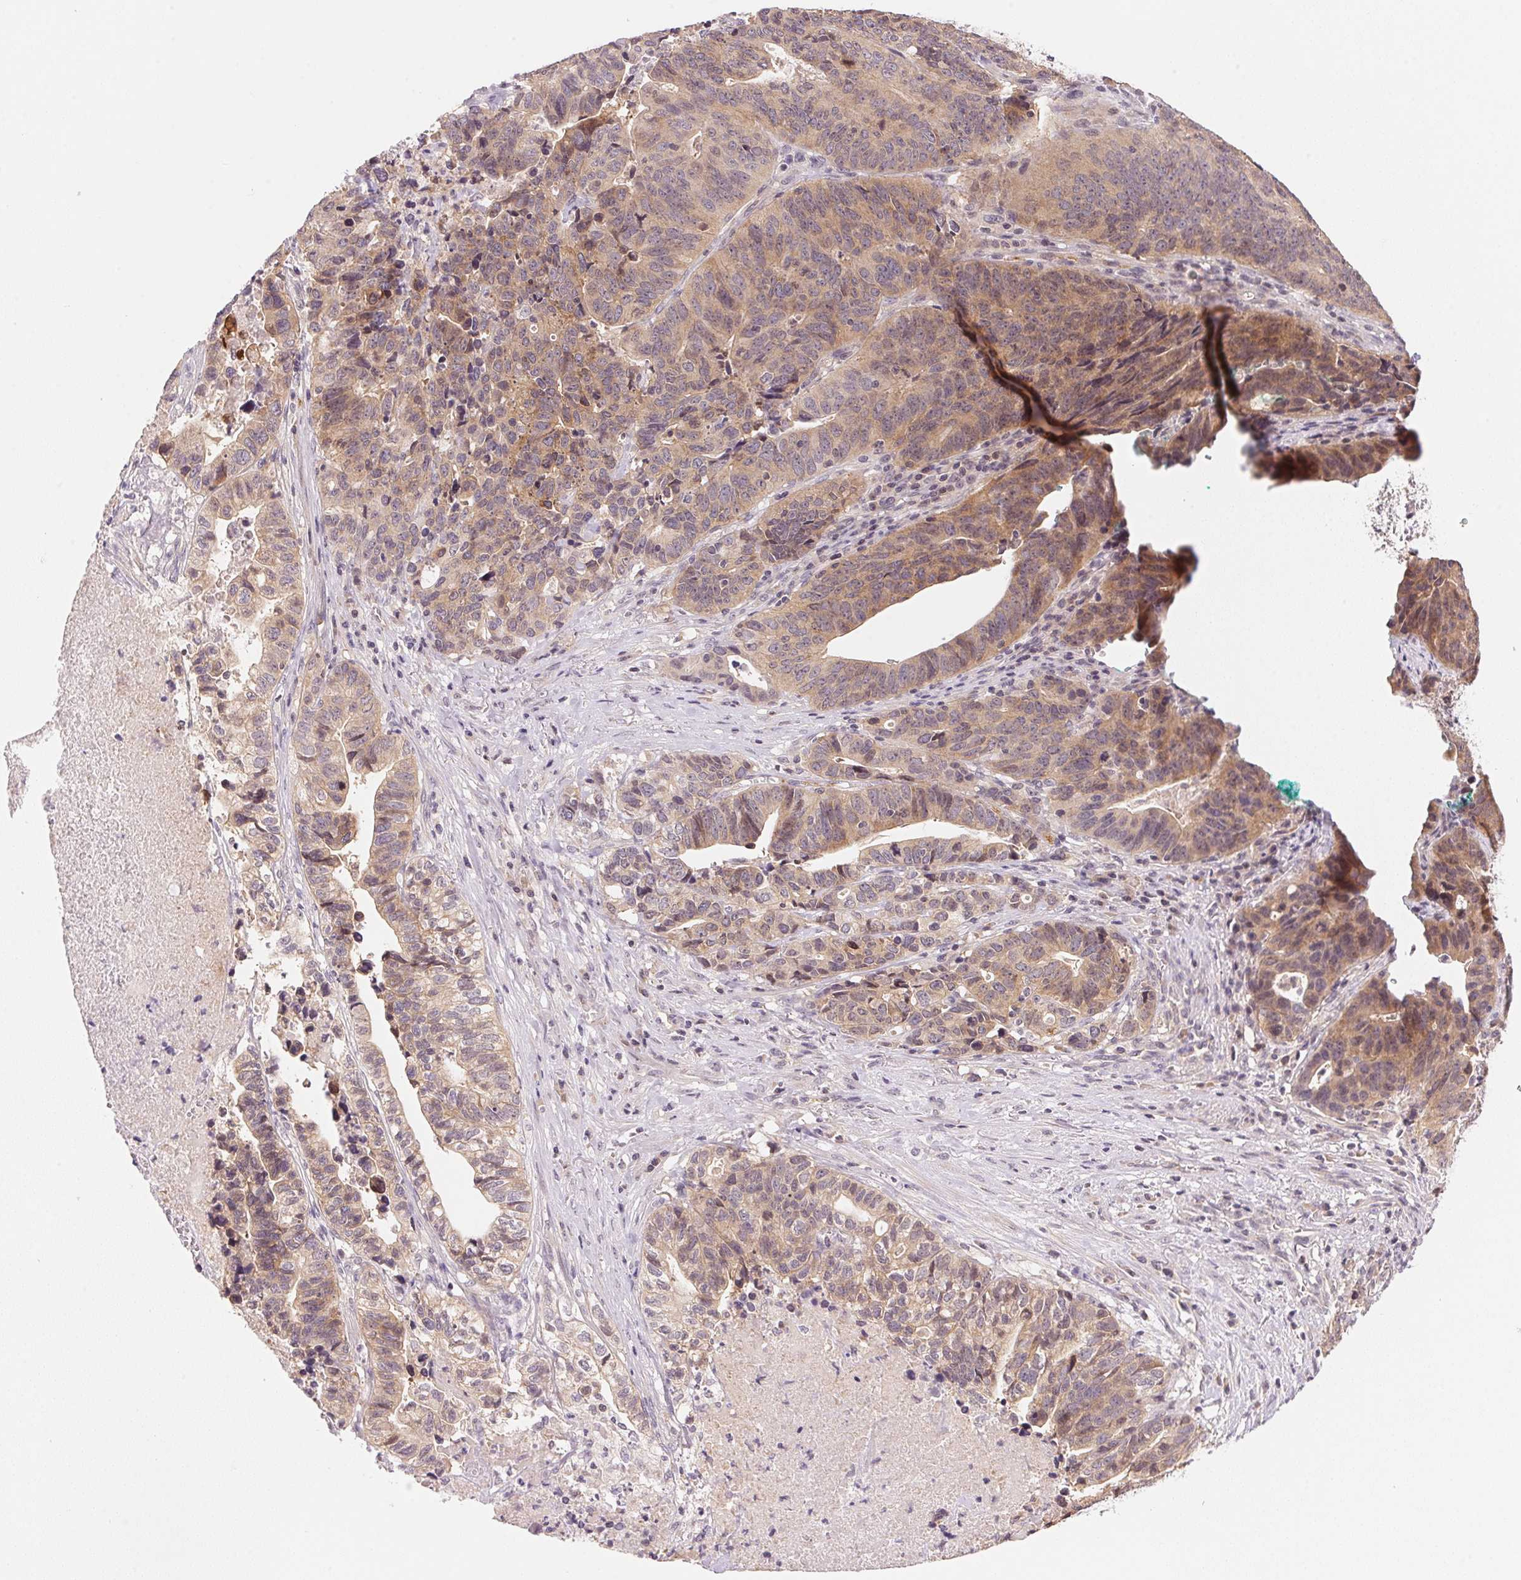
{"staining": {"intensity": "weak", "quantity": "25%-75%", "location": "cytoplasmic/membranous"}, "tissue": "stomach cancer", "cell_type": "Tumor cells", "image_type": "cancer", "snomed": [{"axis": "morphology", "description": "Adenocarcinoma, NOS"}, {"axis": "topography", "description": "Stomach, upper"}], "caption": "Stomach adenocarcinoma tissue shows weak cytoplasmic/membranous staining in about 25%-75% of tumor cells, visualized by immunohistochemistry. (DAB (3,3'-diaminobenzidine) IHC, brown staining for protein, blue staining for nuclei).", "gene": "BNIP5", "patient": {"sex": "female", "age": 67}}